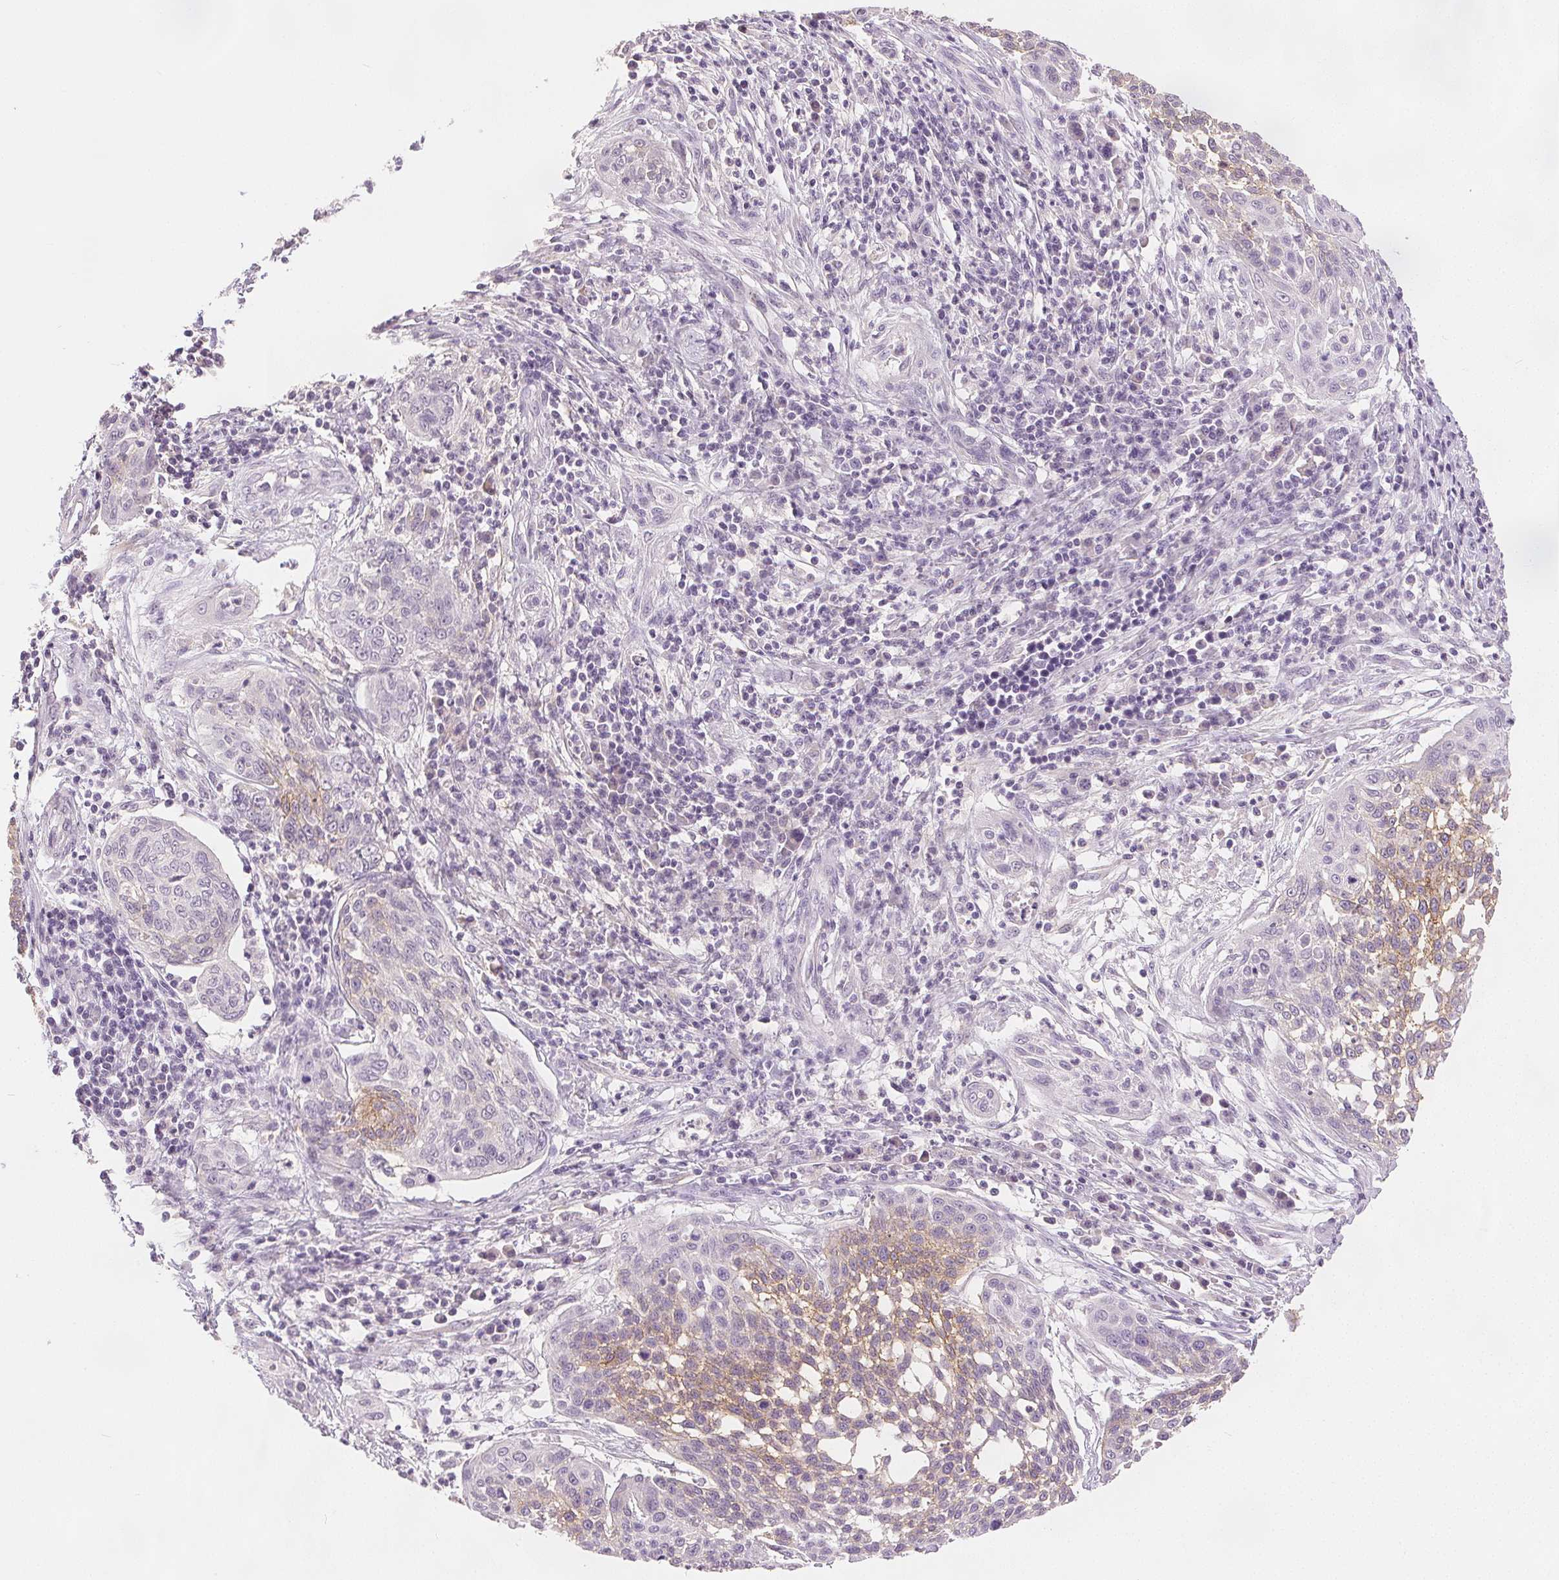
{"staining": {"intensity": "weak", "quantity": "25%-75%", "location": "cytoplasmic/membranous"}, "tissue": "cervical cancer", "cell_type": "Tumor cells", "image_type": "cancer", "snomed": [{"axis": "morphology", "description": "Squamous cell carcinoma, NOS"}, {"axis": "topography", "description": "Cervix"}], "caption": "Protein staining of squamous cell carcinoma (cervical) tissue shows weak cytoplasmic/membranous positivity in about 25%-75% of tumor cells. The staining was performed using DAB, with brown indicating positive protein expression. Nuclei are stained blue with hematoxylin.", "gene": "CA12", "patient": {"sex": "female", "age": 34}}